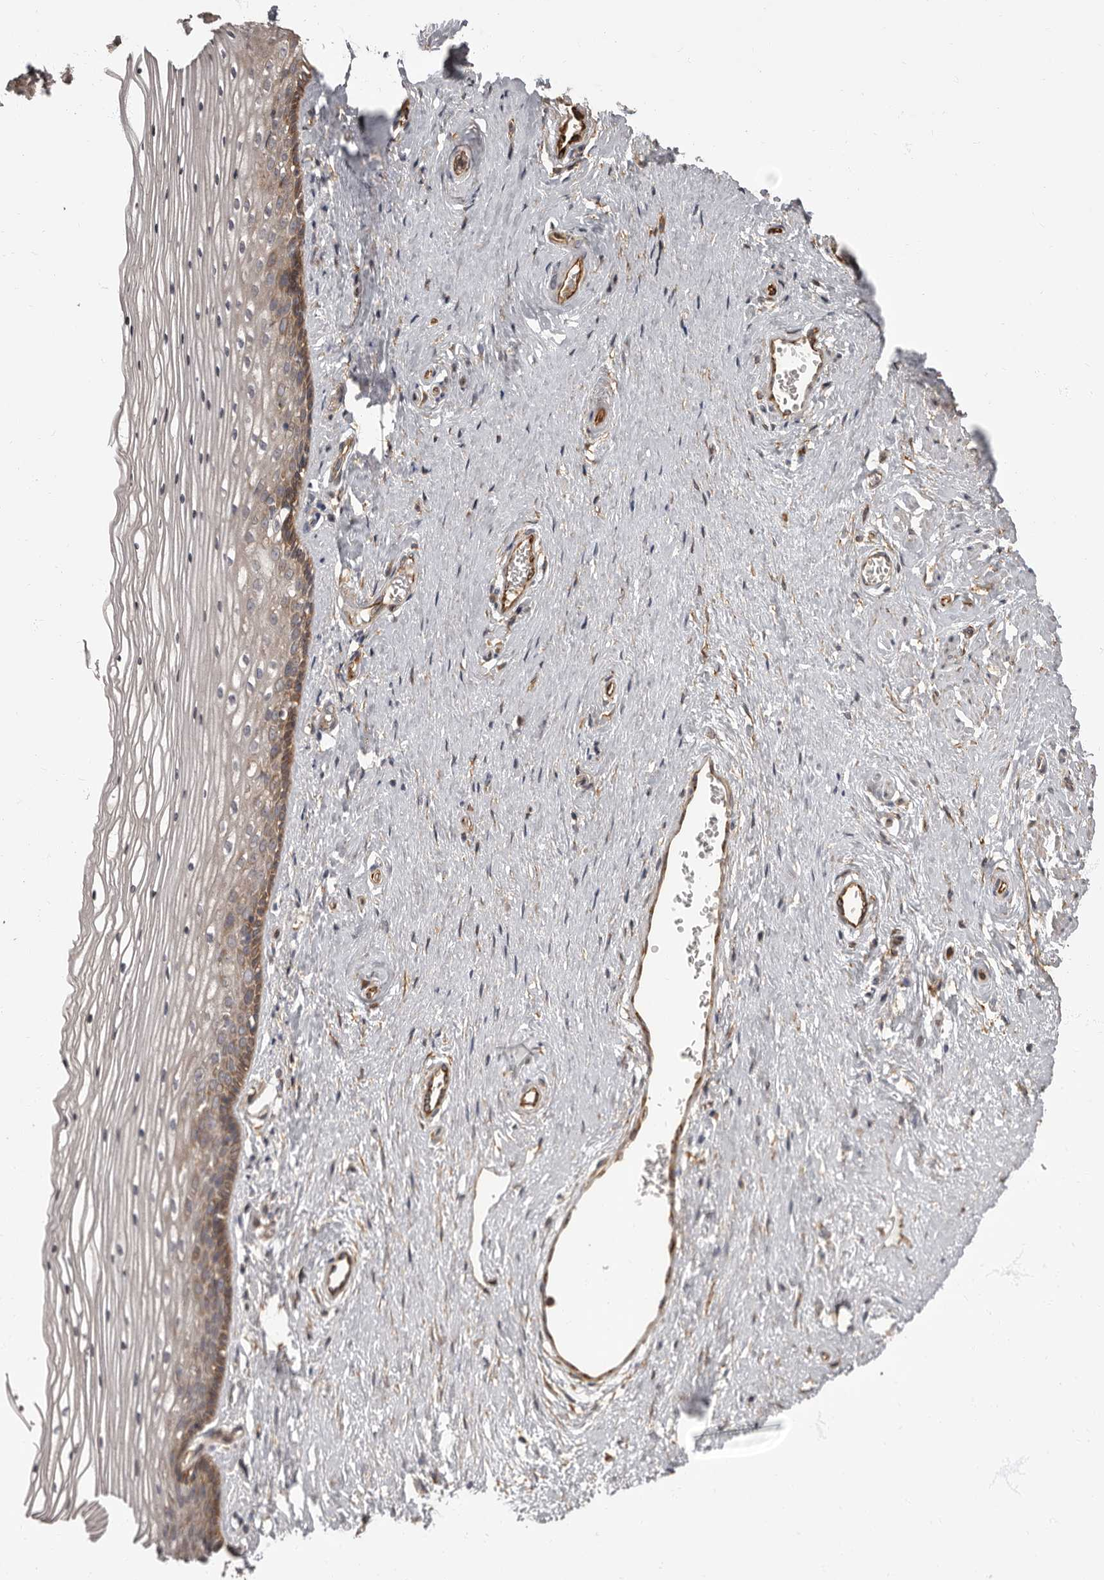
{"staining": {"intensity": "moderate", "quantity": "<25%", "location": "cytoplasmic/membranous"}, "tissue": "vagina", "cell_type": "Squamous epithelial cells", "image_type": "normal", "snomed": [{"axis": "morphology", "description": "Normal tissue, NOS"}, {"axis": "topography", "description": "Vagina"}], "caption": "IHC histopathology image of normal vagina: human vagina stained using immunohistochemistry shows low levels of moderate protein expression localized specifically in the cytoplasmic/membranous of squamous epithelial cells, appearing as a cytoplasmic/membranous brown color.", "gene": "ADCY2", "patient": {"sex": "female", "age": 46}}